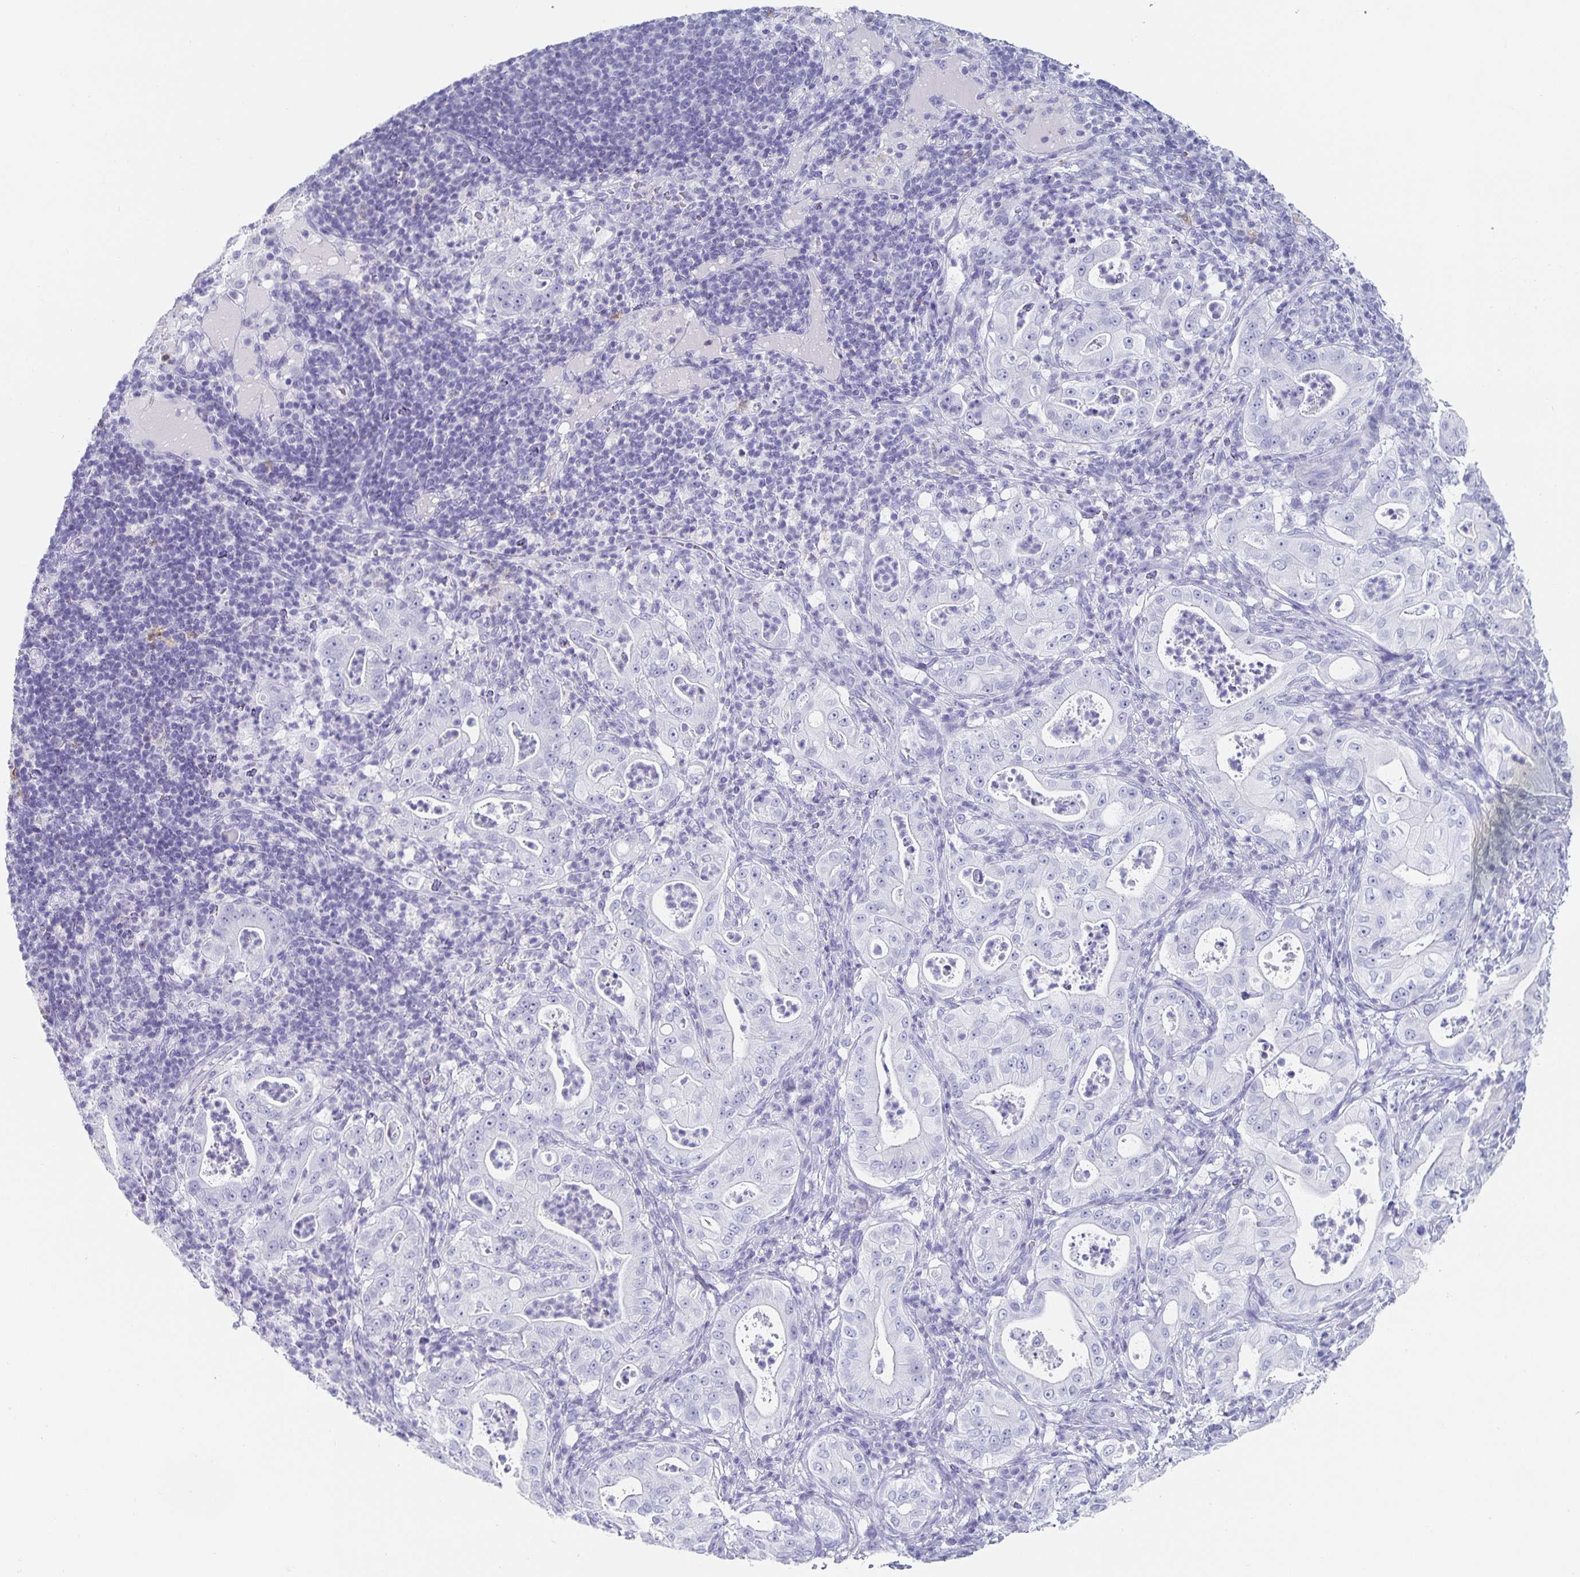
{"staining": {"intensity": "negative", "quantity": "none", "location": "none"}, "tissue": "pancreatic cancer", "cell_type": "Tumor cells", "image_type": "cancer", "snomed": [{"axis": "morphology", "description": "Adenocarcinoma, NOS"}, {"axis": "topography", "description": "Pancreas"}], "caption": "Tumor cells show no significant expression in pancreatic cancer (adenocarcinoma).", "gene": "CHGA", "patient": {"sex": "male", "age": 71}}